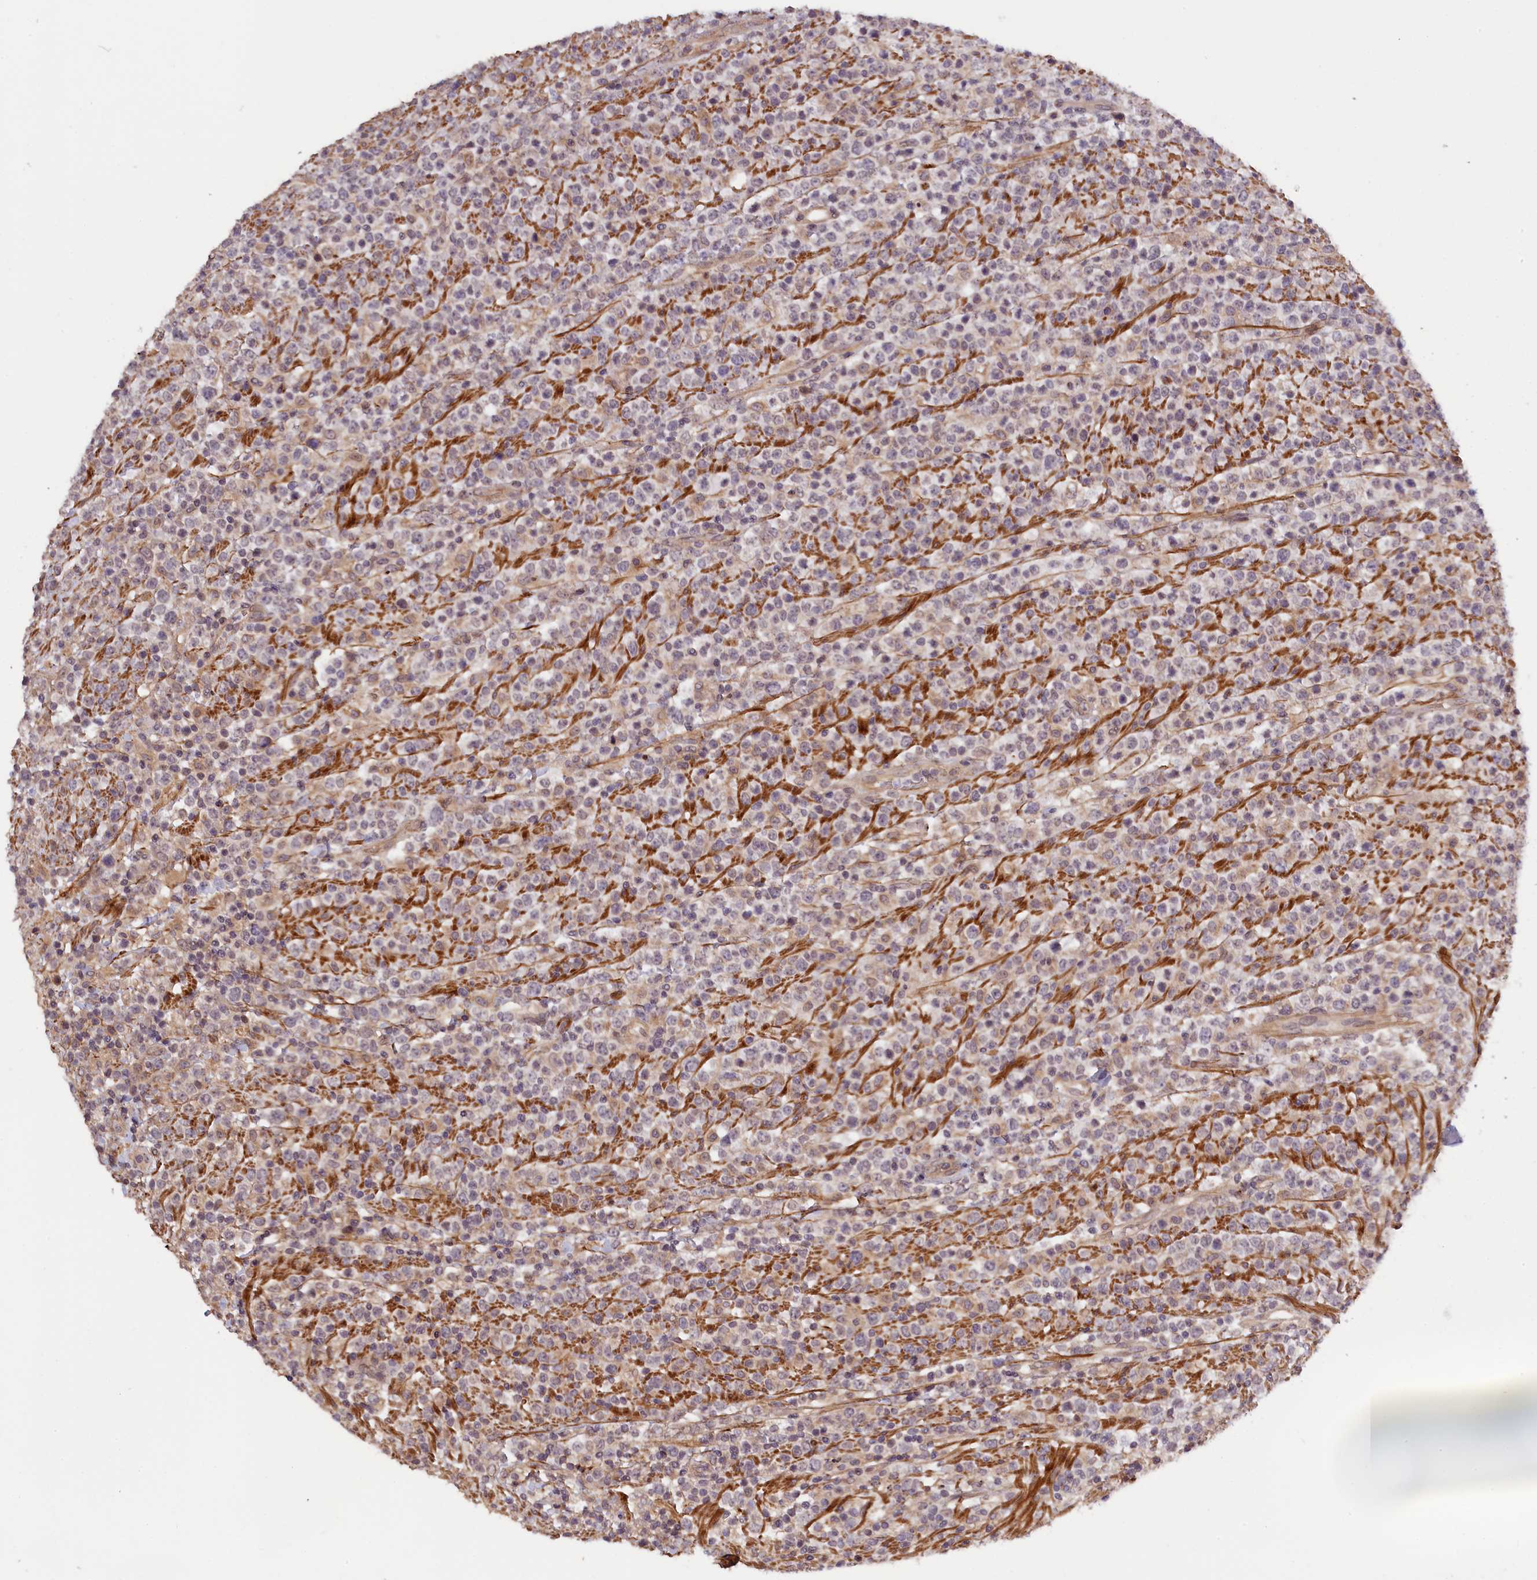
{"staining": {"intensity": "weak", "quantity": "<25%", "location": "nuclear"}, "tissue": "lymphoma", "cell_type": "Tumor cells", "image_type": "cancer", "snomed": [{"axis": "morphology", "description": "Malignant lymphoma, non-Hodgkin's type, High grade"}, {"axis": "topography", "description": "Colon"}], "caption": "Immunohistochemical staining of high-grade malignant lymphoma, non-Hodgkin's type shows no significant positivity in tumor cells. The staining is performed using DAB brown chromogen with nuclei counter-stained in using hematoxylin.", "gene": "ZNF480", "patient": {"sex": "female", "age": 53}}